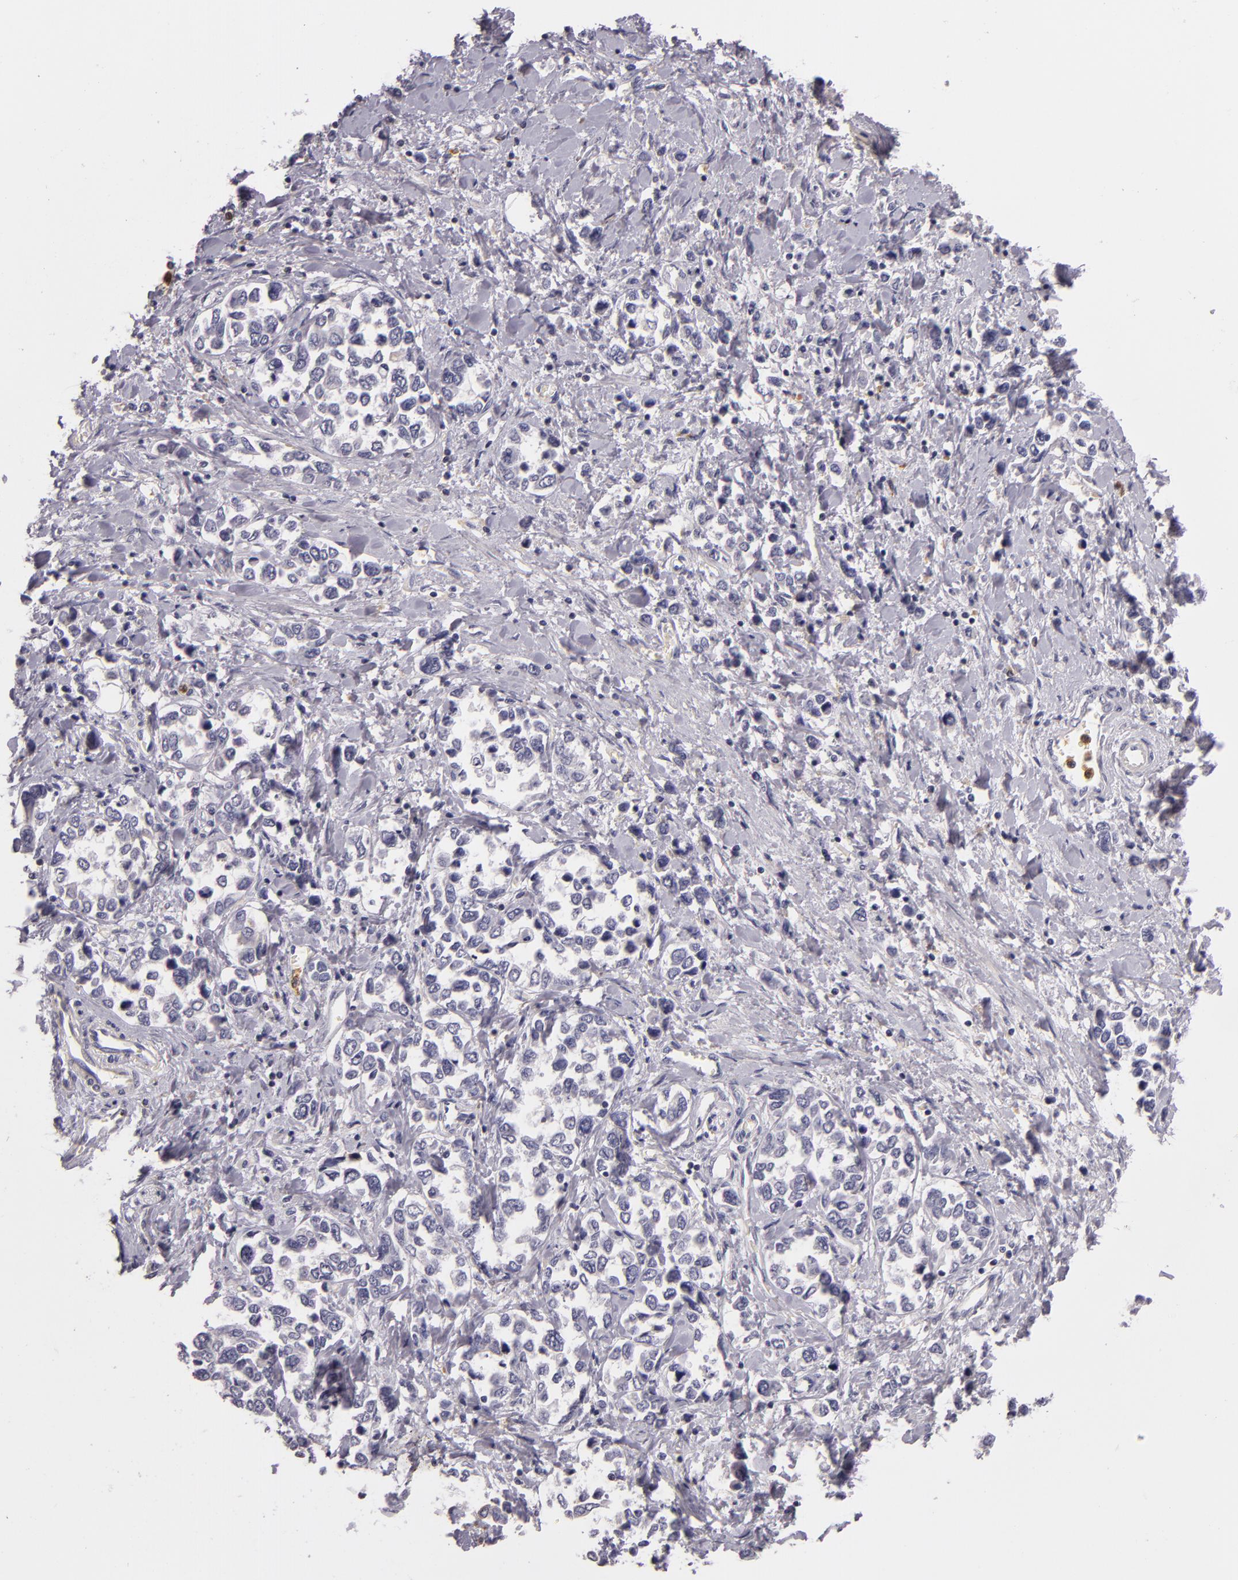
{"staining": {"intensity": "negative", "quantity": "none", "location": "none"}, "tissue": "stomach cancer", "cell_type": "Tumor cells", "image_type": "cancer", "snomed": [{"axis": "morphology", "description": "Adenocarcinoma, NOS"}, {"axis": "topography", "description": "Stomach, upper"}], "caption": "Immunohistochemistry (IHC) image of human adenocarcinoma (stomach) stained for a protein (brown), which demonstrates no staining in tumor cells.", "gene": "TLR8", "patient": {"sex": "male", "age": 76}}